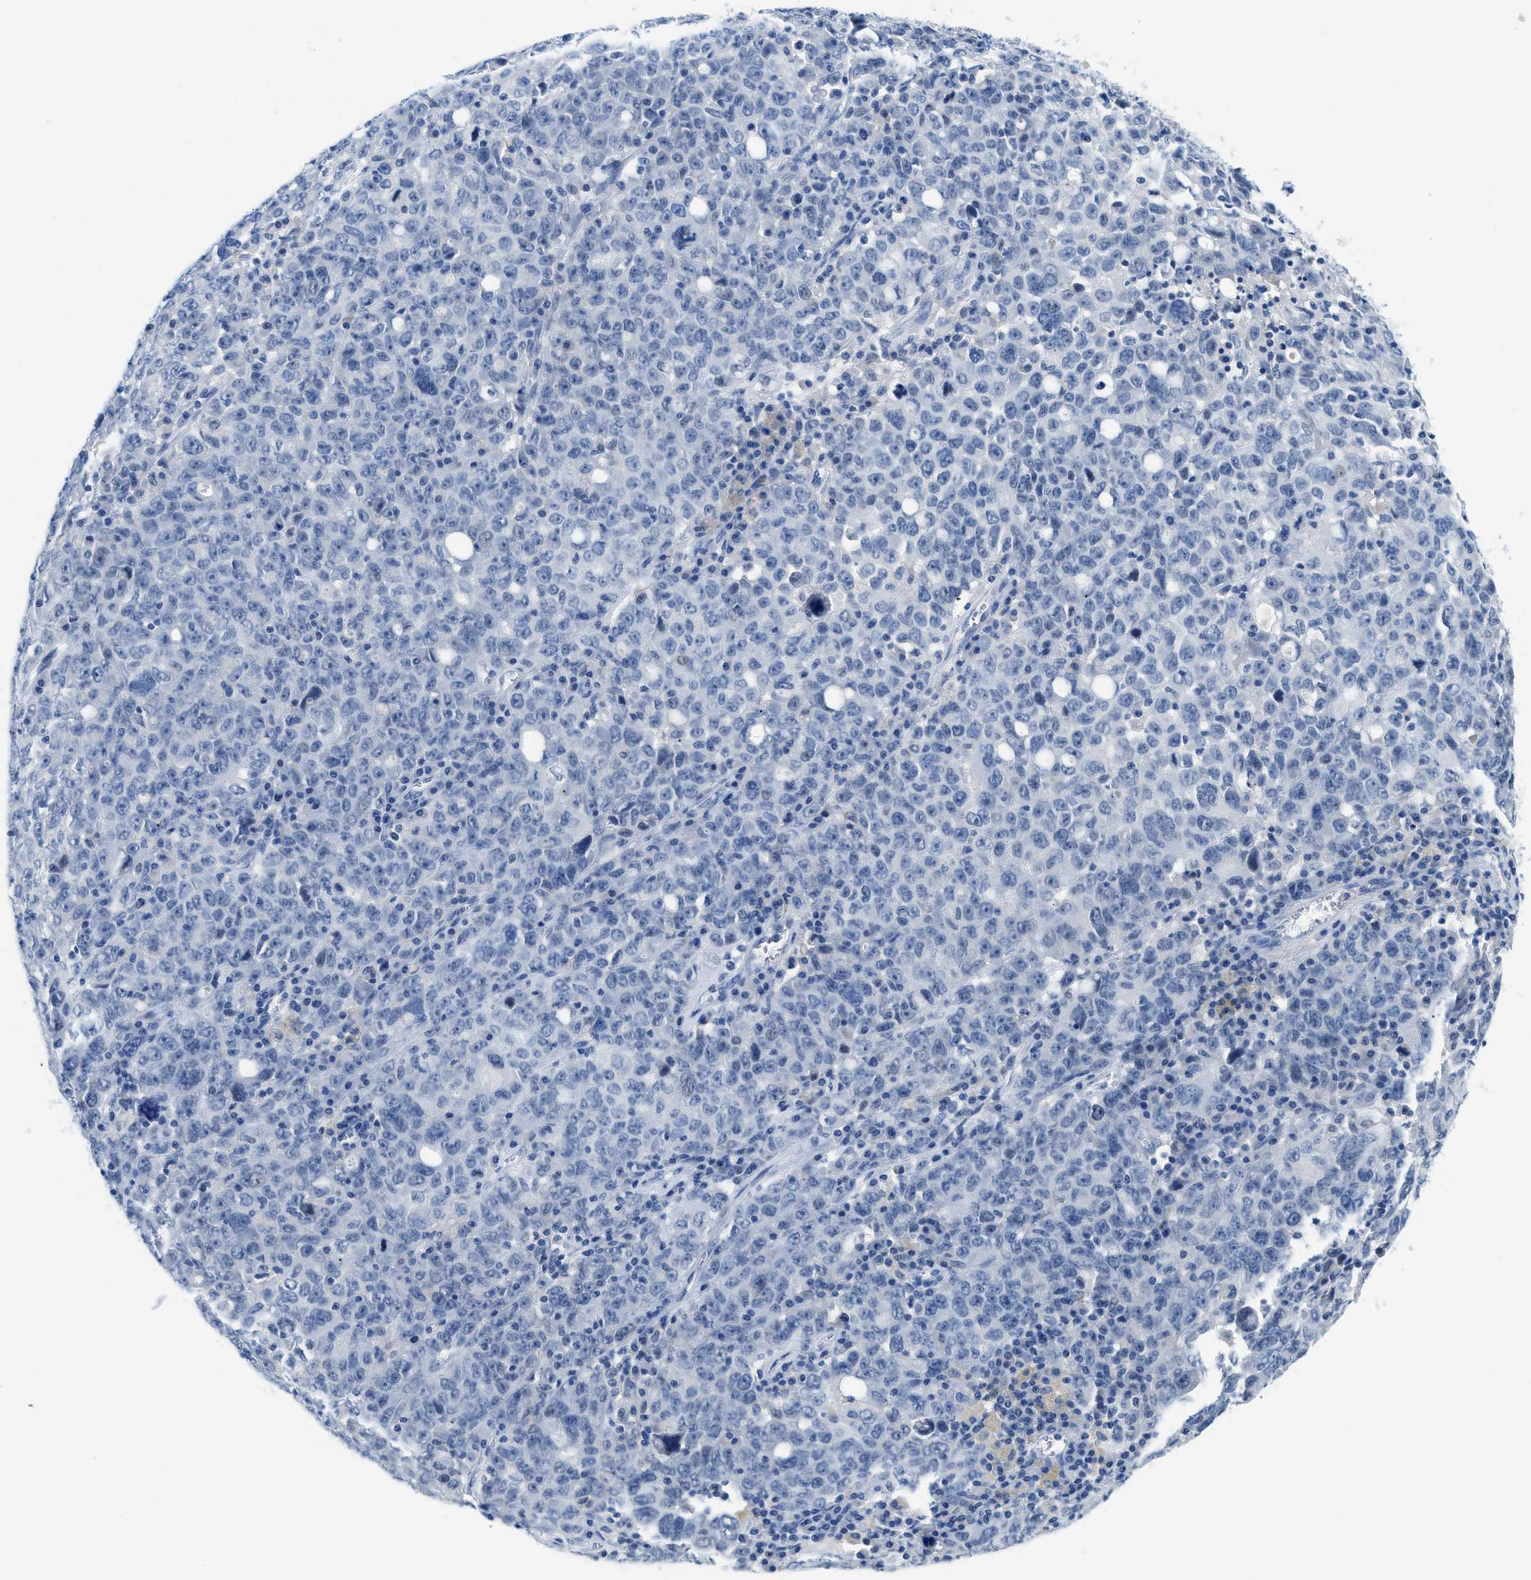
{"staining": {"intensity": "negative", "quantity": "none", "location": "none"}, "tissue": "ovarian cancer", "cell_type": "Tumor cells", "image_type": "cancer", "snomed": [{"axis": "morphology", "description": "Carcinoma, endometroid"}, {"axis": "topography", "description": "Ovary"}], "caption": "Immunohistochemical staining of human ovarian cancer (endometroid carcinoma) shows no significant staining in tumor cells.", "gene": "MBL2", "patient": {"sex": "female", "age": 62}}